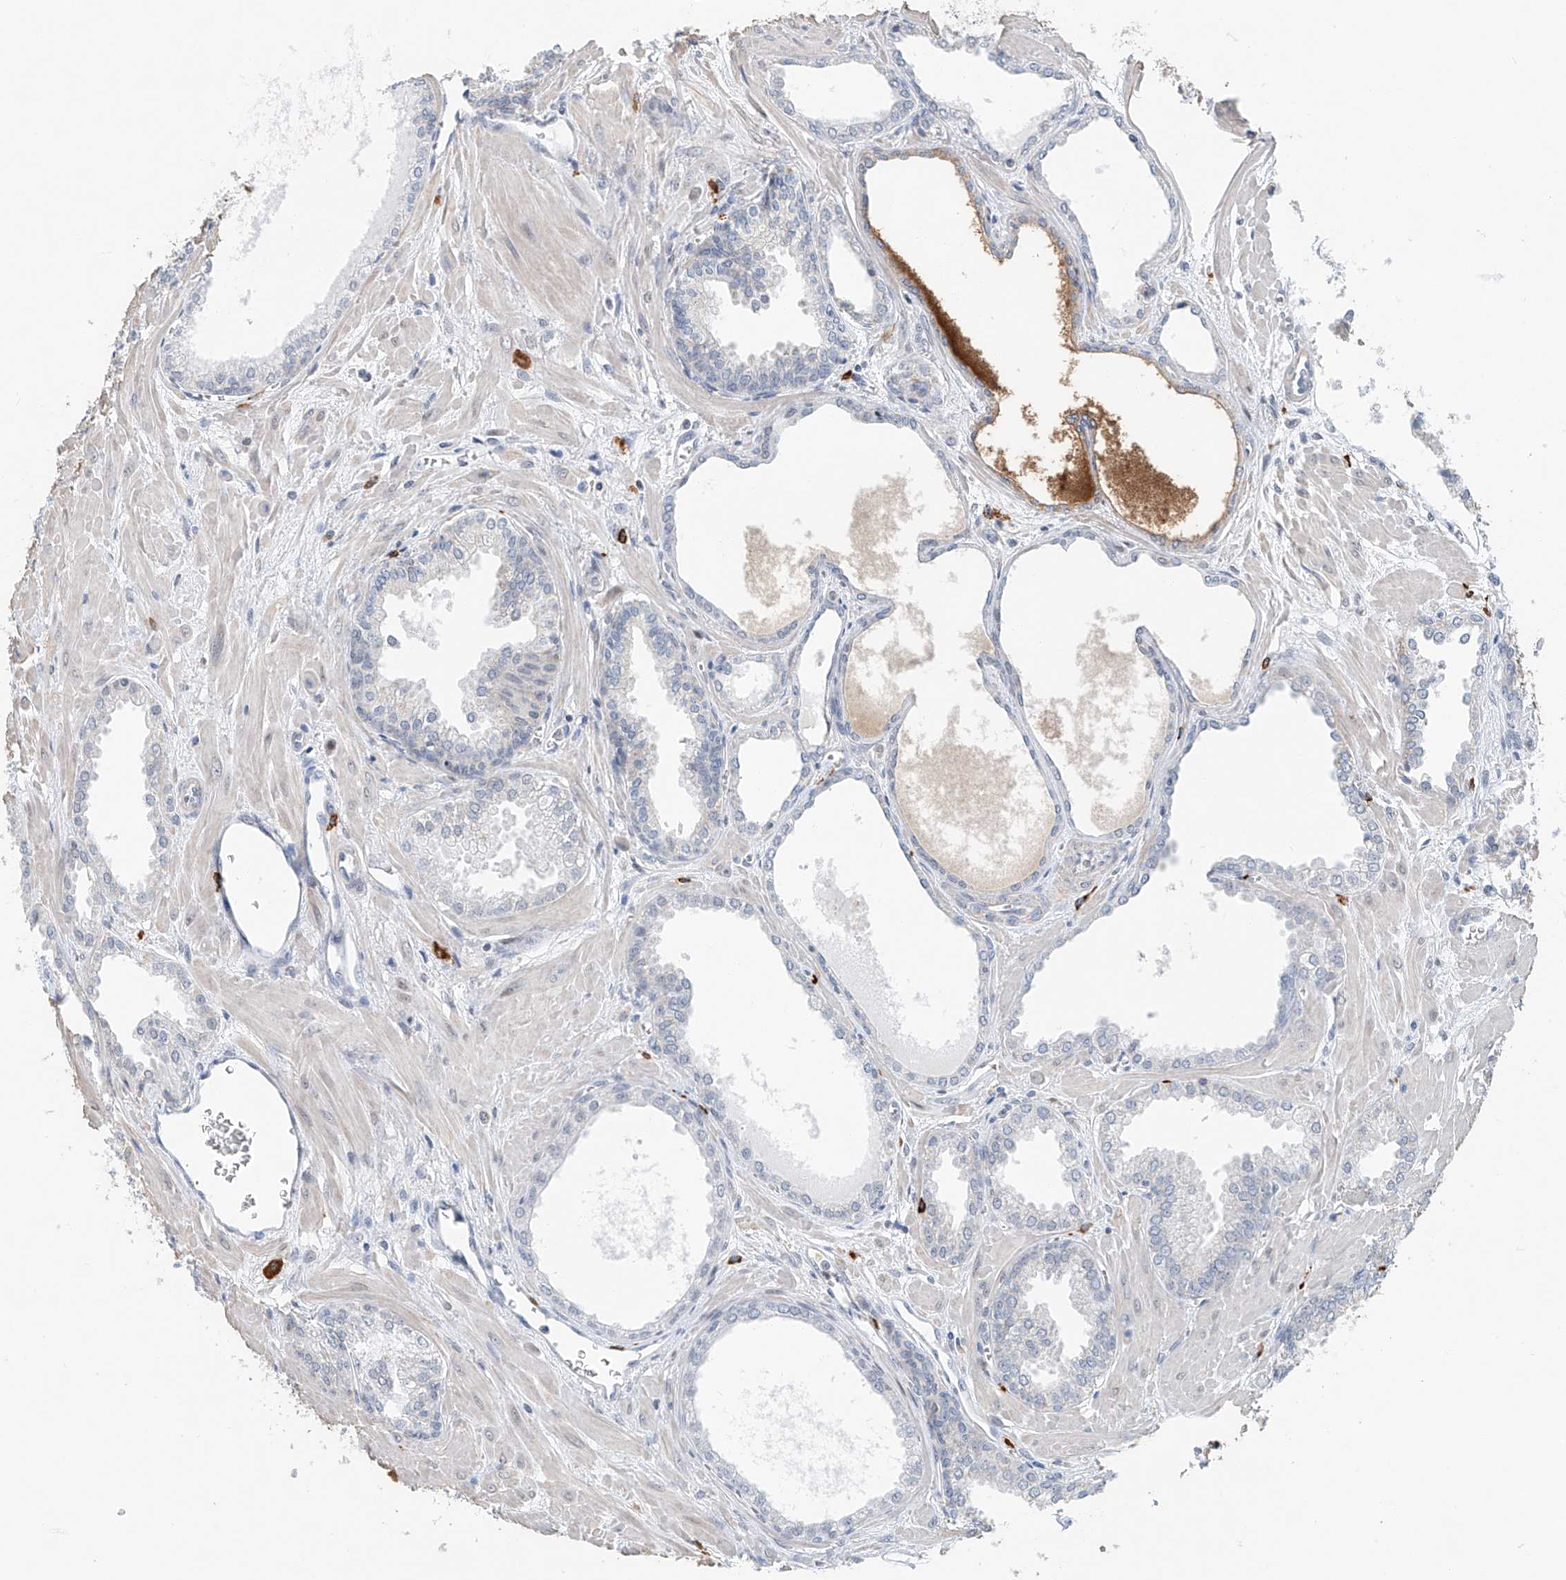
{"staining": {"intensity": "negative", "quantity": "none", "location": "none"}, "tissue": "prostate cancer", "cell_type": "Tumor cells", "image_type": "cancer", "snomed": [{"axis": "morphology", "description": "Adenocarcinoma, Low grade"}, {"axis": "topography", "description": "Prostate"}], "caption": "This is an IHC image of human prostate cancer. There is no staining in tumor cells.", "gene": "KLF15", "patient": {"sex": "male", "age": 67}}